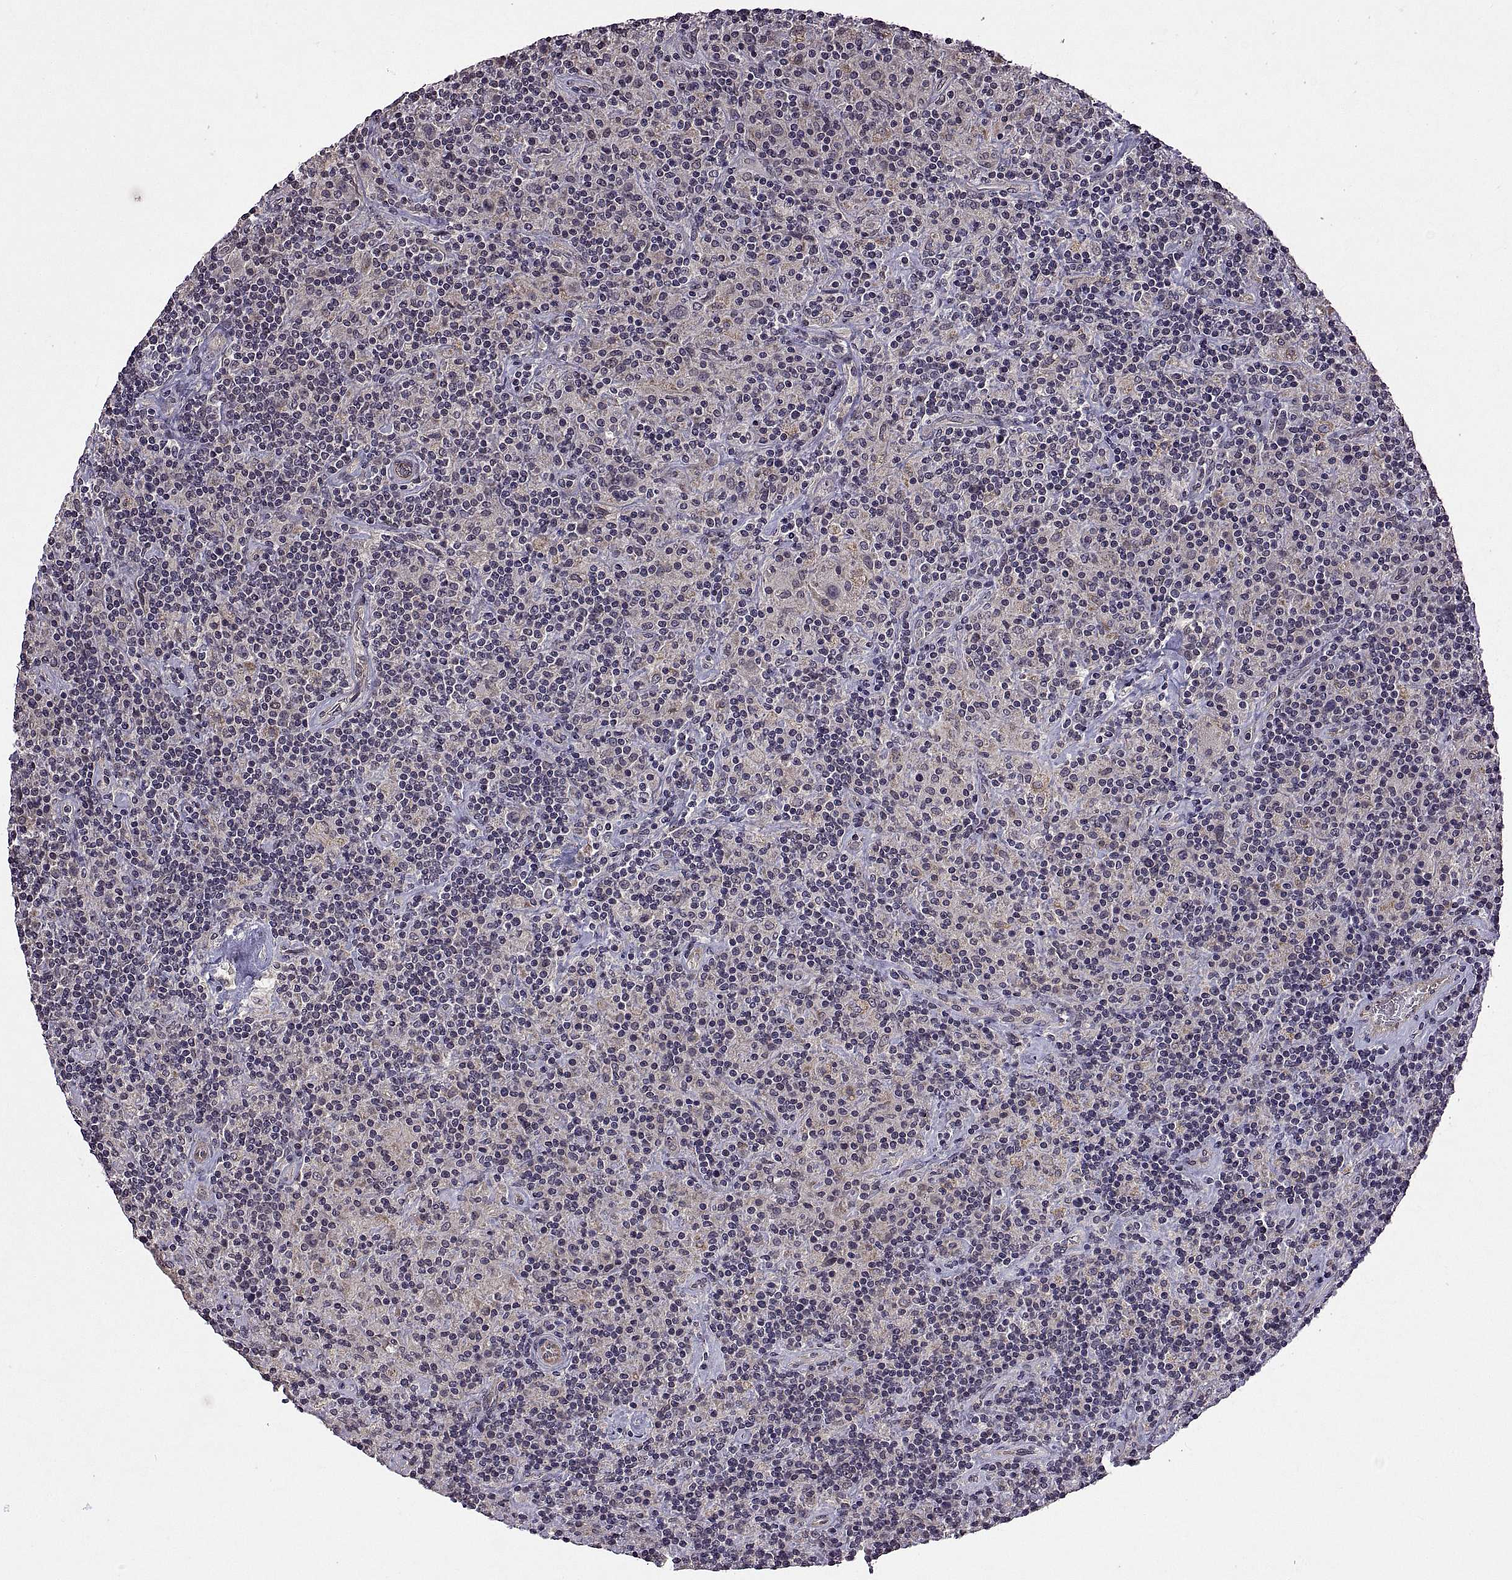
{"staining": {"intensity": "negative", "quantity": "none", "location": "none"}, "tissue": "lymphoma", "cell_type": "Tumor cells", "image_type": "cancer", "snomed": [{"axis": "morphology", "description": "Hodgkin's disease, NOS"}, {"axis": "topography", "description": "Lymph node"}], "caption": "Tumor cells are negative for protein expression in human lymphoma.", "gene": "LAMA1", "patient": {"sex": "male", "age": 70}}